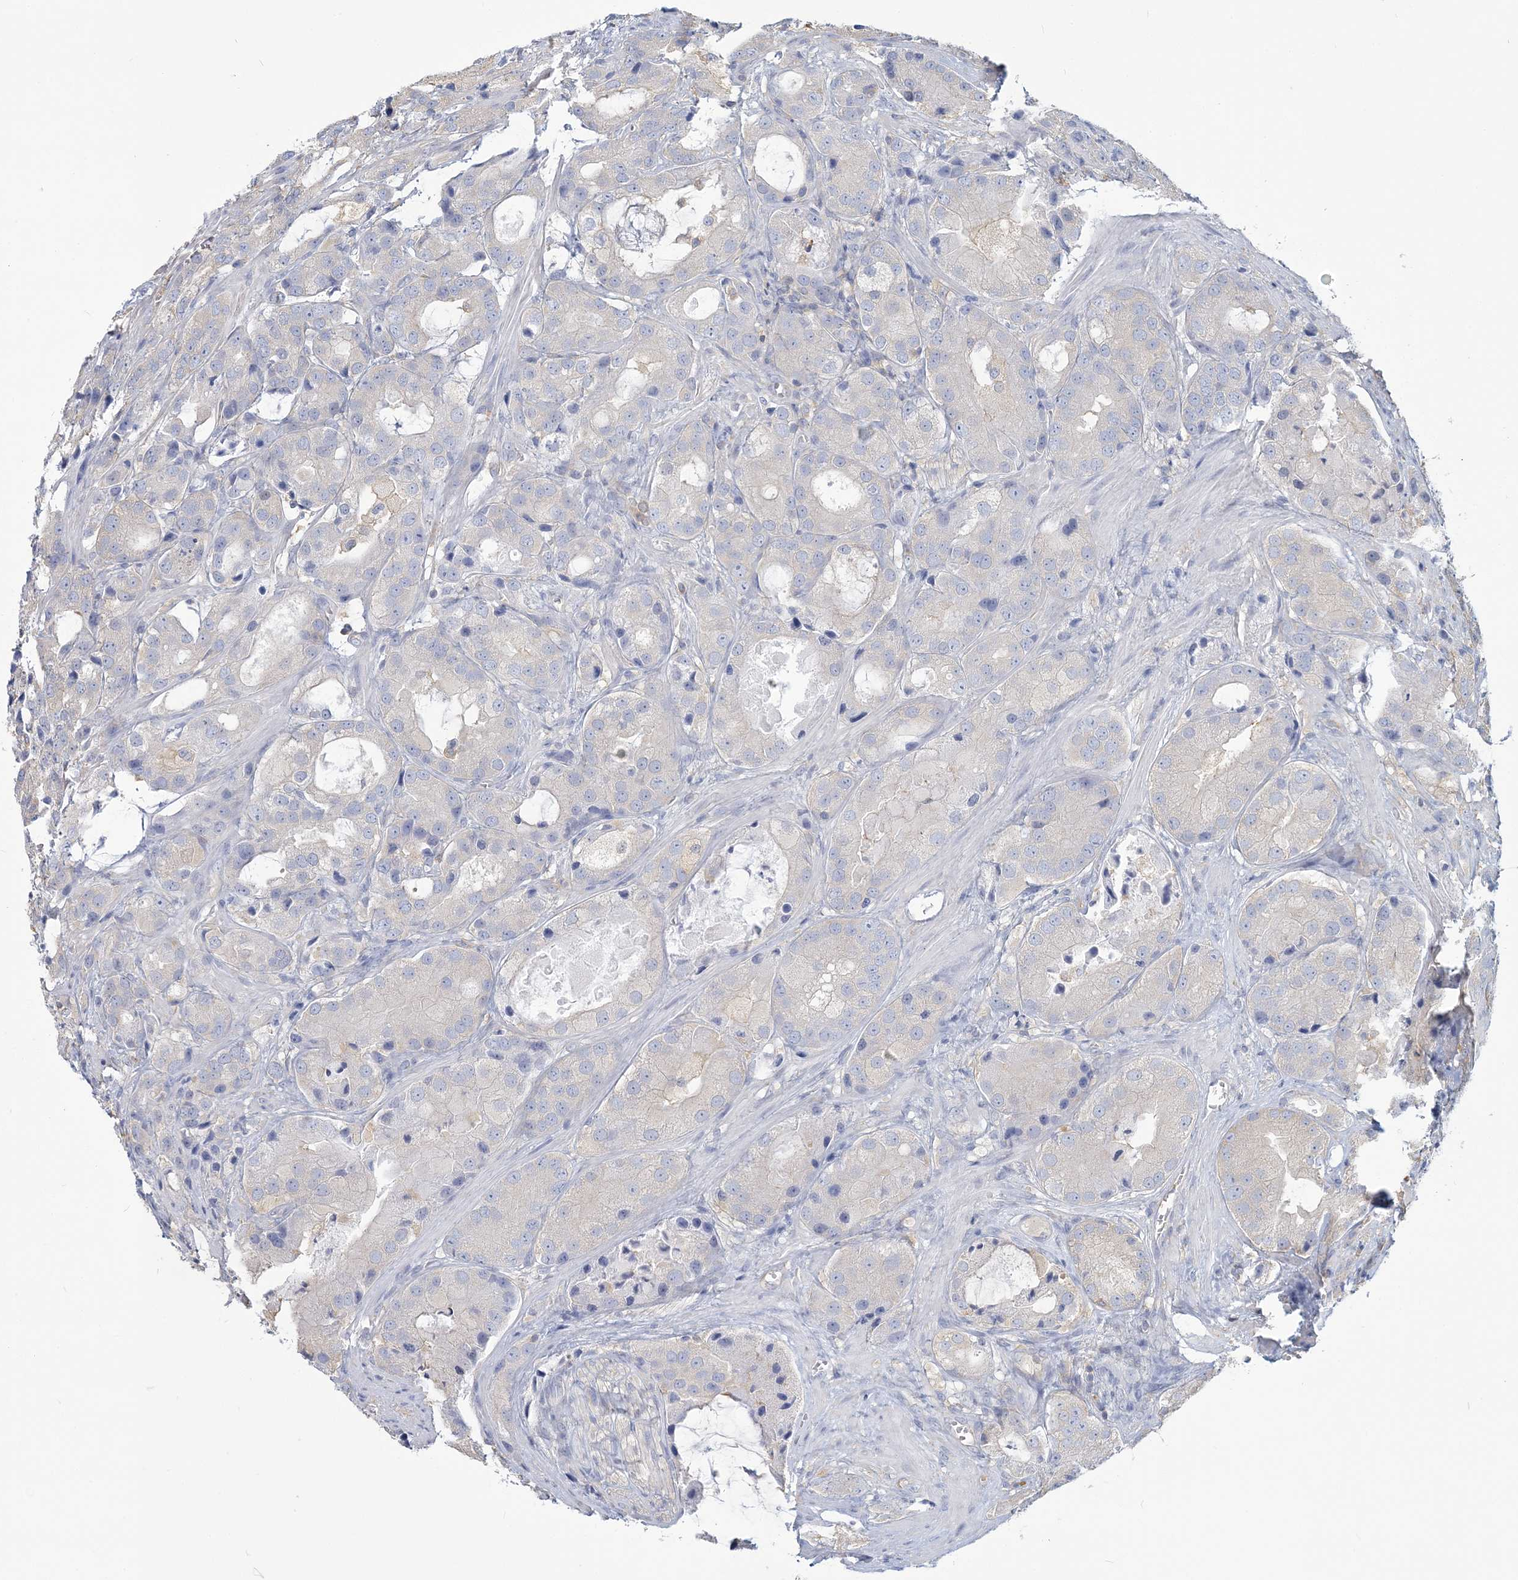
{"staining": {"intensity": "negative", "quantity": "none", "location": "none"}, "tissue": "prostate cancer", "cell_type": "Tumor cells", "image_type": "cancer", "snomed": [{"axis": "morphology", "description": "Adenocarcinoma, High grade"}, {"axis": "topography", "description": "Prostate"}], "caption": "An immunohistochemistry (IHC) photomicrograph of adenocarcinoma (high-grade) (prostate) is shown. There is no staining in tumor cells of adenocarcinoma (high-grade) (prostate).", "gene": "ANKS1A", "patient": {"sex": "male", "age": 70}}